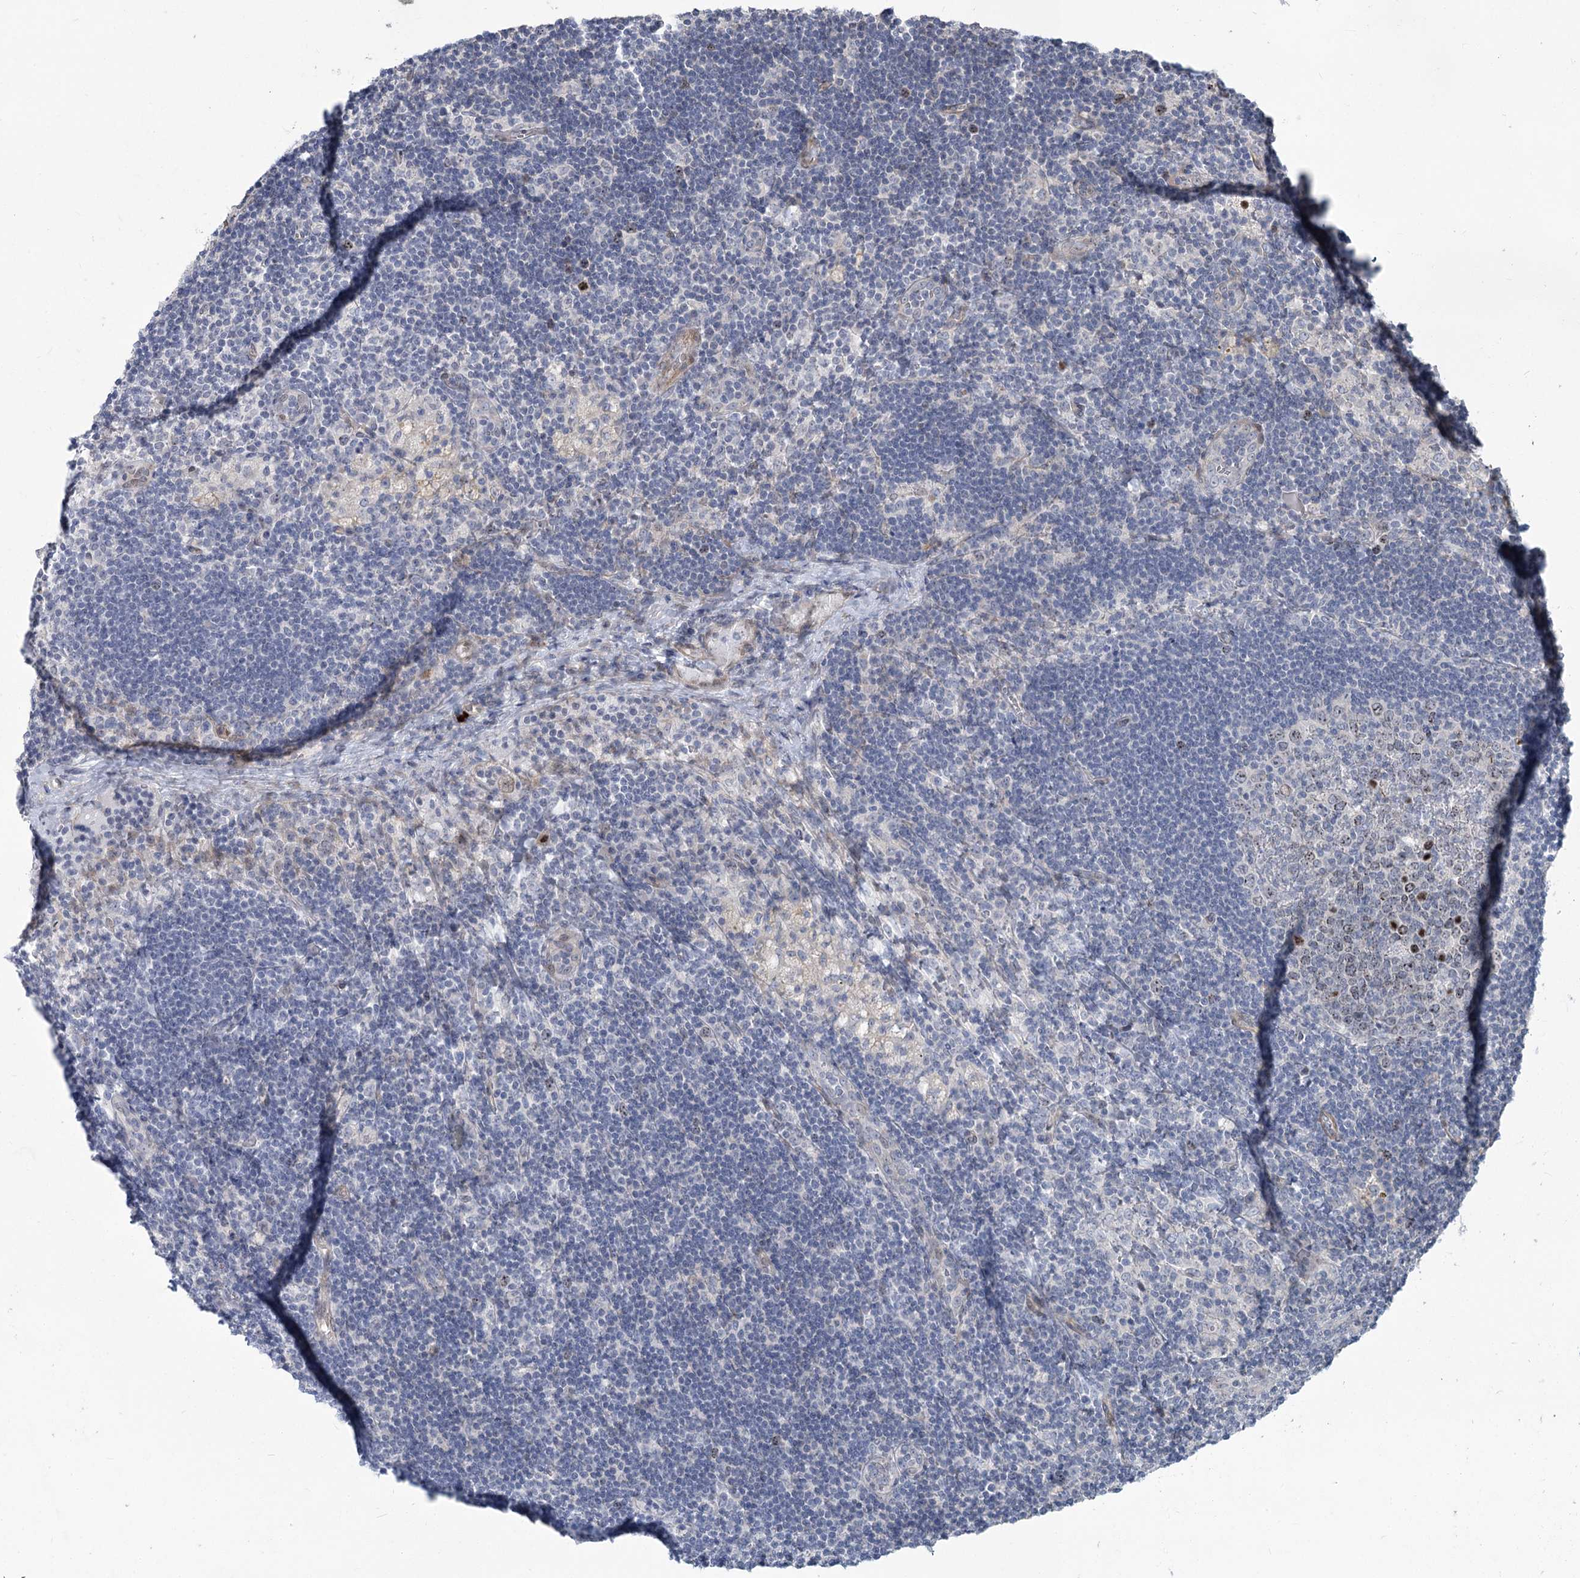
{"staining": {"intensity": "moderate", "quantity": "<25%", "location": "nuclear"}, "tissue": "lymph node", "cell_type": "Germinal center cells", "image_type": "normal", "snomed": [{"axis": "morphology", "description": "Normal tissue, NOS"}, {"axis": "topography", "description": "Lymph node"}], "caption": "Protein expression by immunohistochemistry (IHC) displays moderate nuclear expression in approximately <25% of germinal center cells in unremarkable lymph node.", "gene": "ABITRAM", "patient": {"sex": "male", "age": 24}}